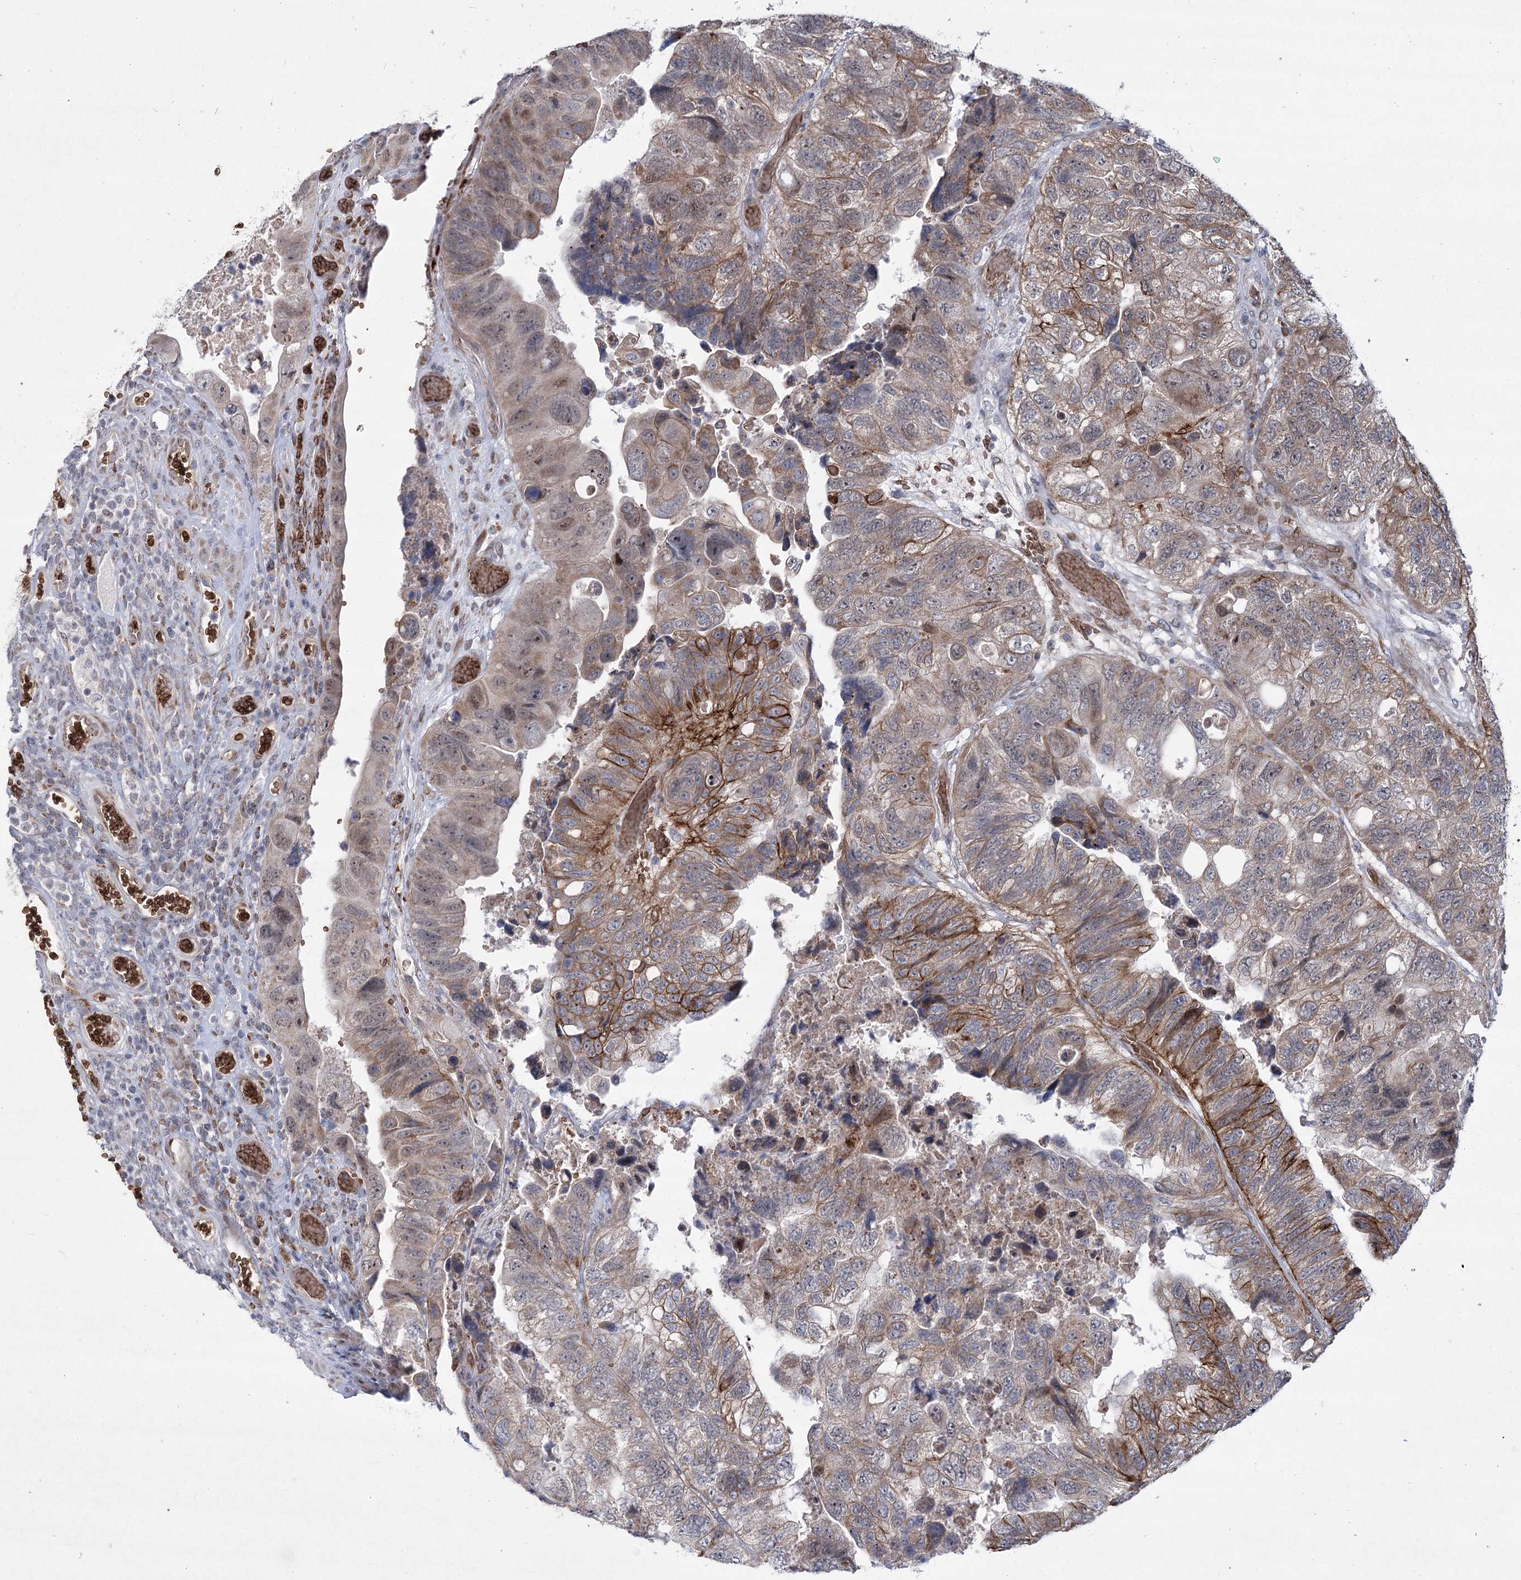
{"staining": {"intensity": "moderate", "quantity": "25%-75%", "location": "cytoplasmic/membranous"}, "tissue": "colorectal cancer", "cell_type": "Tumor cells", "image_type": "cancer", "snomed": [{"axis": "morphology", "description": "Adenocarcinoma, NOS"}, {"axis": "topography", "description": "Rectum"}], "caption": "High-power microscopy captured an immunohistochemistry photomicrograph of colorectal adenocarcinoma, revealing moderate cytoplasmic/membranous staining in approximately 25%-75% of tumor cells.", "gene": "NSMCE4A", "patient": {"sex": "male", "age": 63}}